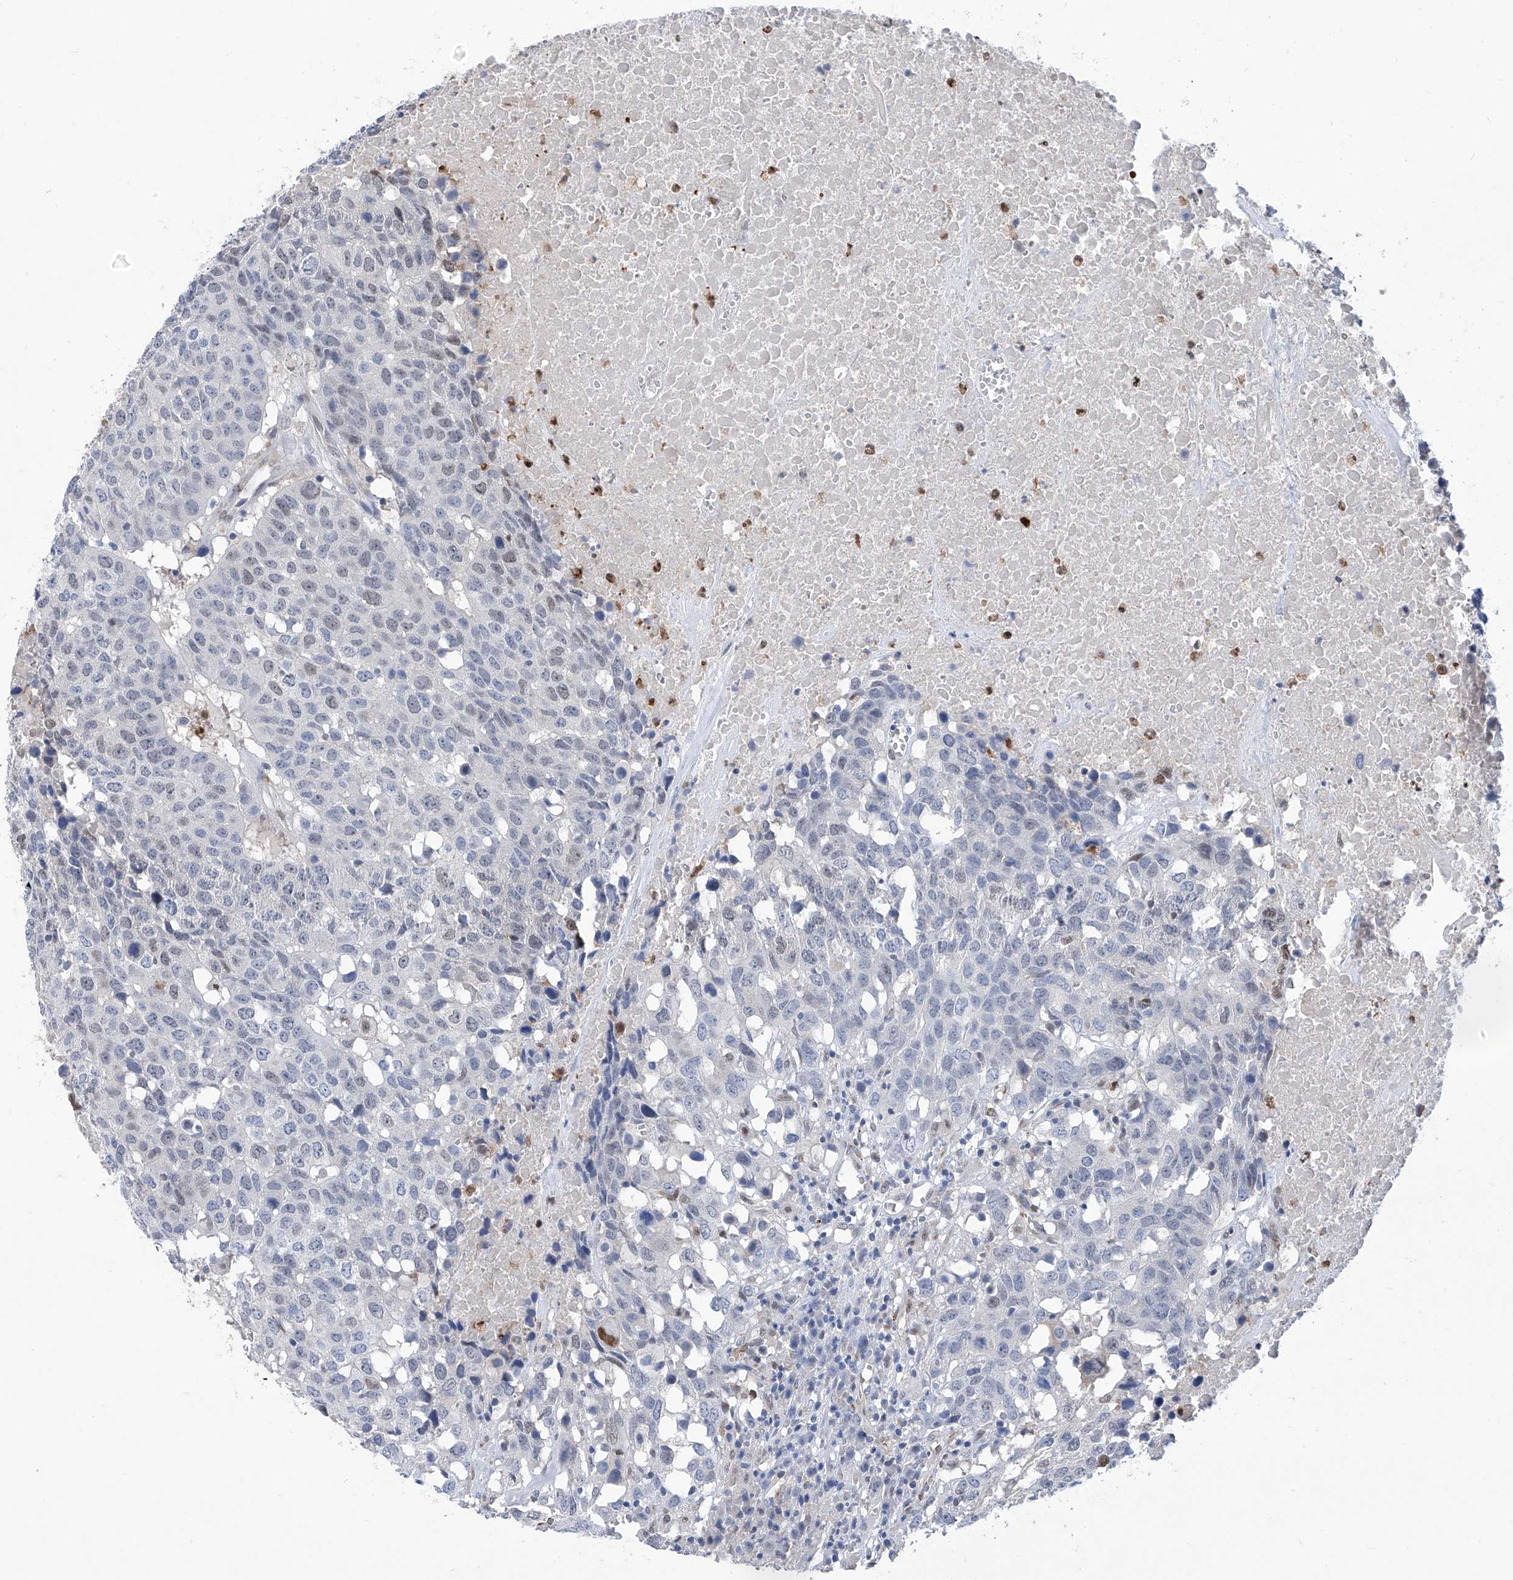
{"staining": {"intensity": "moderate", "quantity": "<25%", "location": "nuclear"}, "tissue": "head and neck cancer", "cell_type": "Tumor cells", "image_type": "cancer", "snomed": [{"axis": "morphology", "description": "Squamous cell carcinoma, NOS"}, {"axis": "topography", "description": "Head-Neck"}], "caption": "Protein staining exhibits moderate nuclear expression in approximately <25% of tumor cells in squamous cell carcinoma (head and neck).", "gene": "PHF20", "patient": {"sex": "male", "age": 66}}